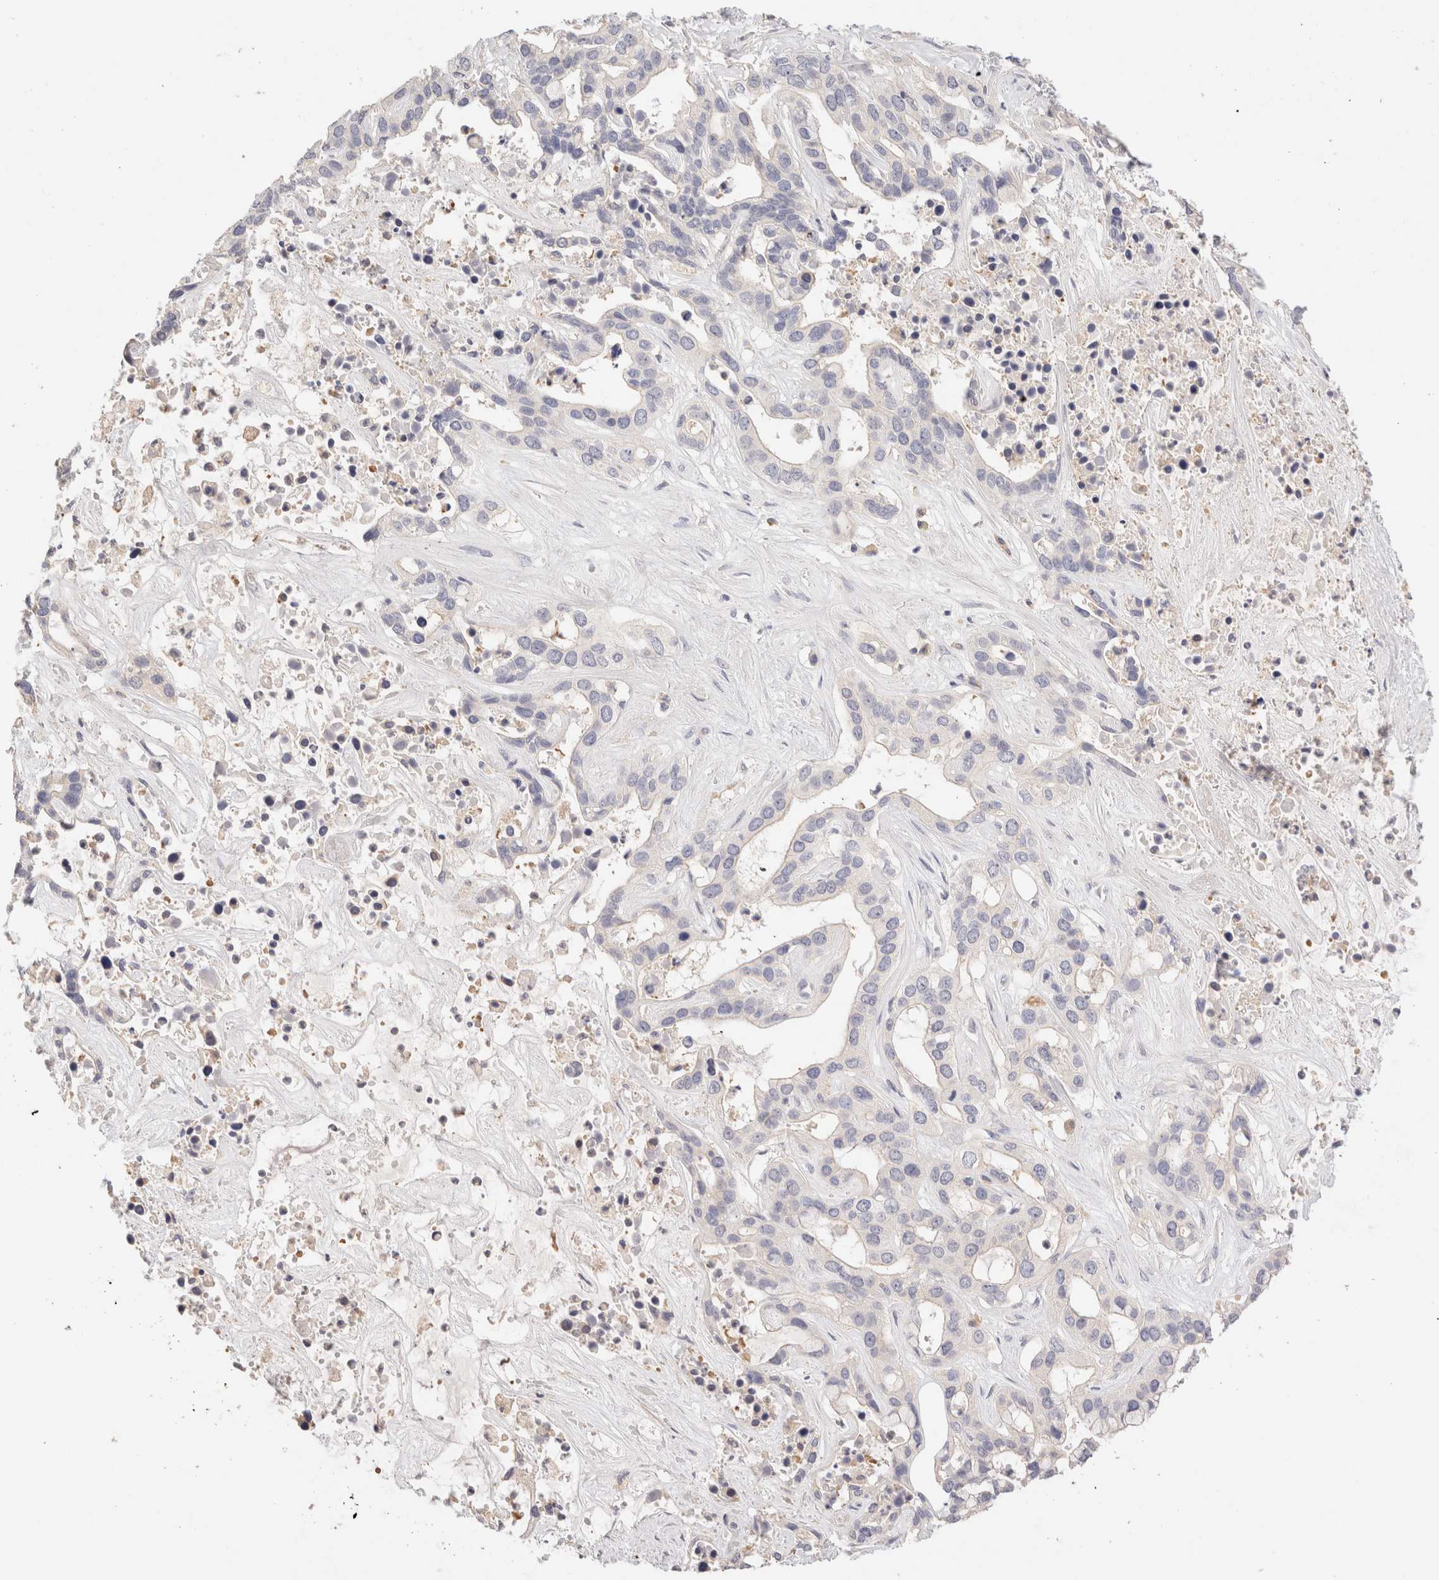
{"staining": {"intensity": "negative", "quantity": "none", "location": "none"}, "tissue": "liver cancer", "cell_type": "Tumor cells", "image_type": "cancer", "snomed": [{"axis": "morphology", "description": "Cholangiocarcinoma"}, {"axis": "topography", "description": "Liver"}], "caption": "Immunohistochemistry photomicrograph of liver cholangiocarcinoma stained for a protein (brown), which displays no positivity in tumor cells.", "gene": "SCGB2A2", "patient": {"sex": "female", "age": 65}}